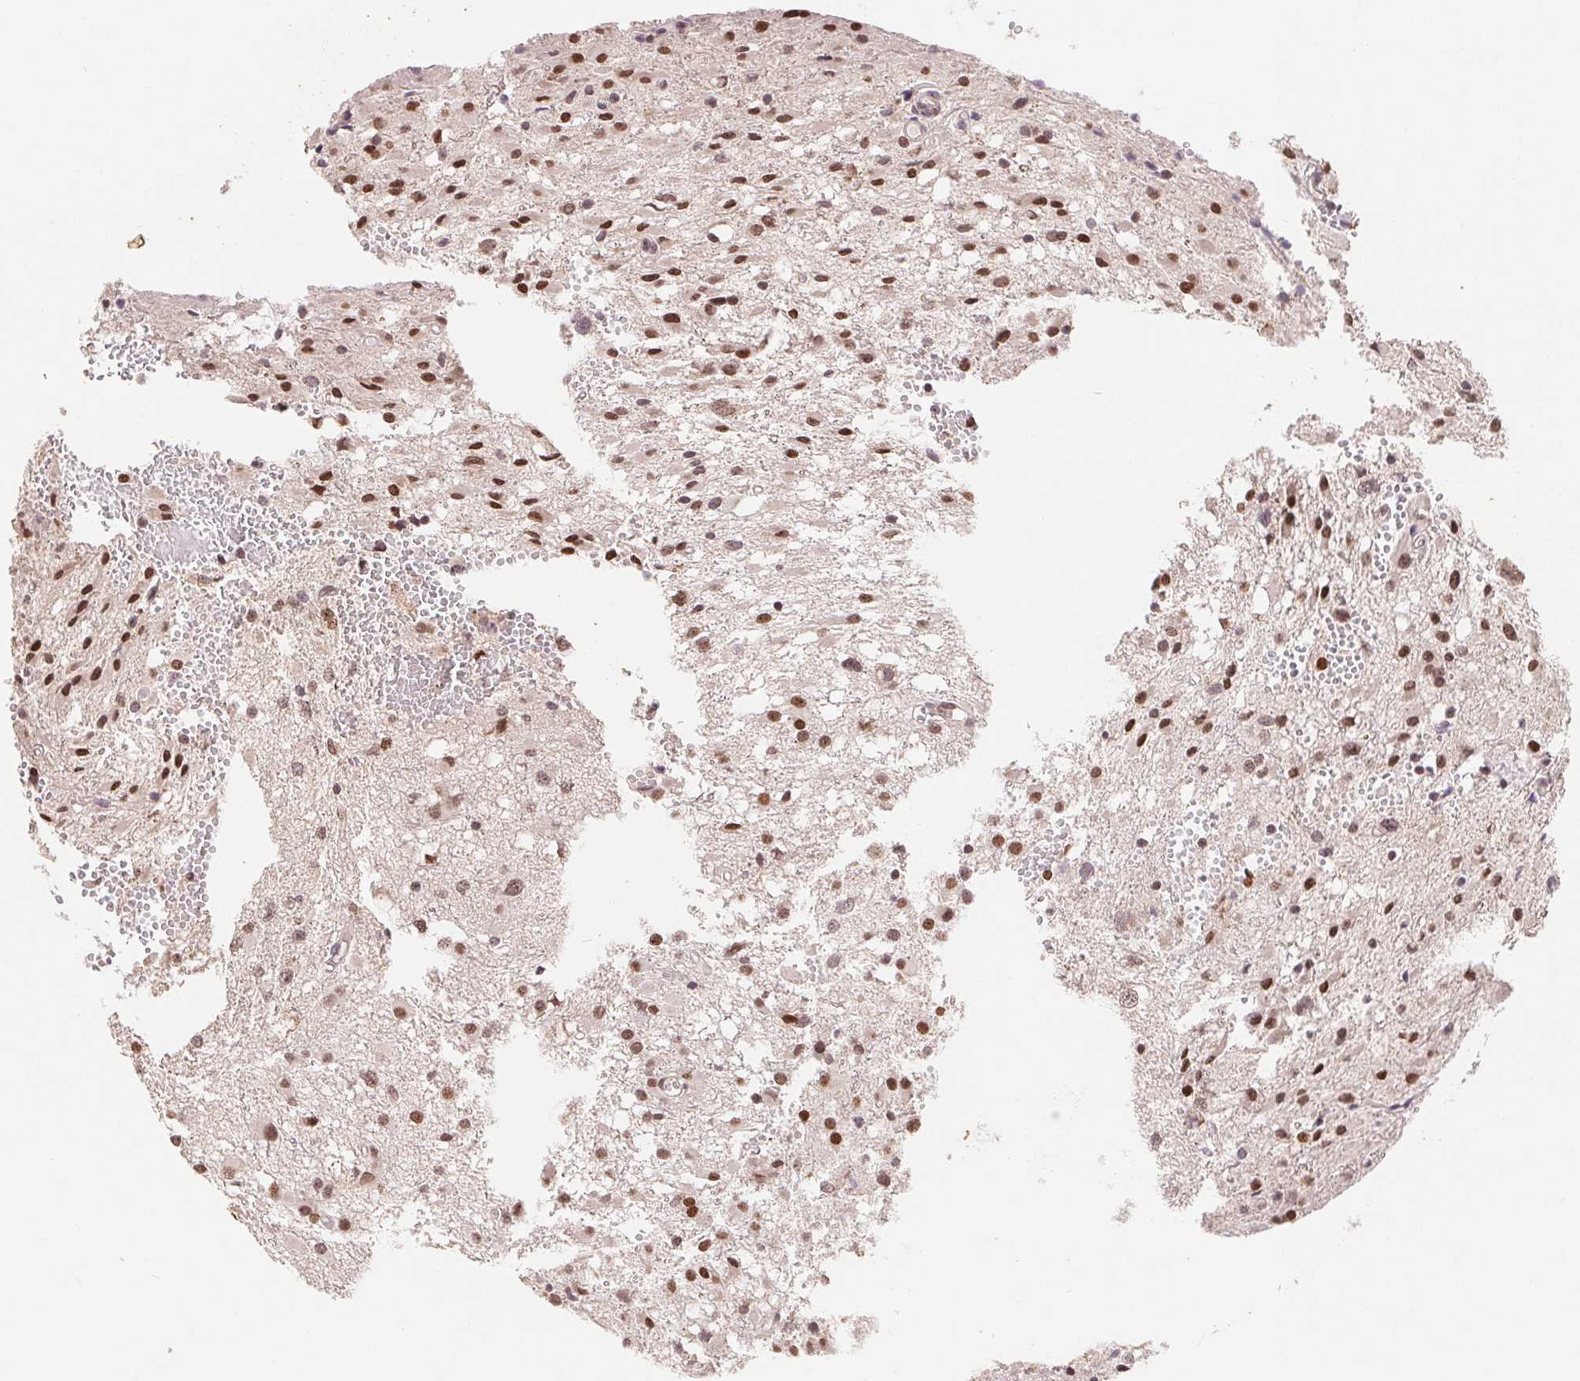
{"staining": {"intensity": "strong", "quantity": ">75%", "location": "nuclear"}, "tissue": "glioma", "cell_type": "Tumor cells", "image_type": "cancer", "snomed": [{"axis": "morphology", "description": "Glioma, malignant, High grade"}, {"axis": "topography", "description": "Brain"}], "caption": "There is high levels of strong nuclear expression in tumor cells of malignant high-grade glioma, as demonstrated by immunohistochemical staining (brown color).", "gene": "HMGN3", "patient": {"sex": "male", "age": 54}}